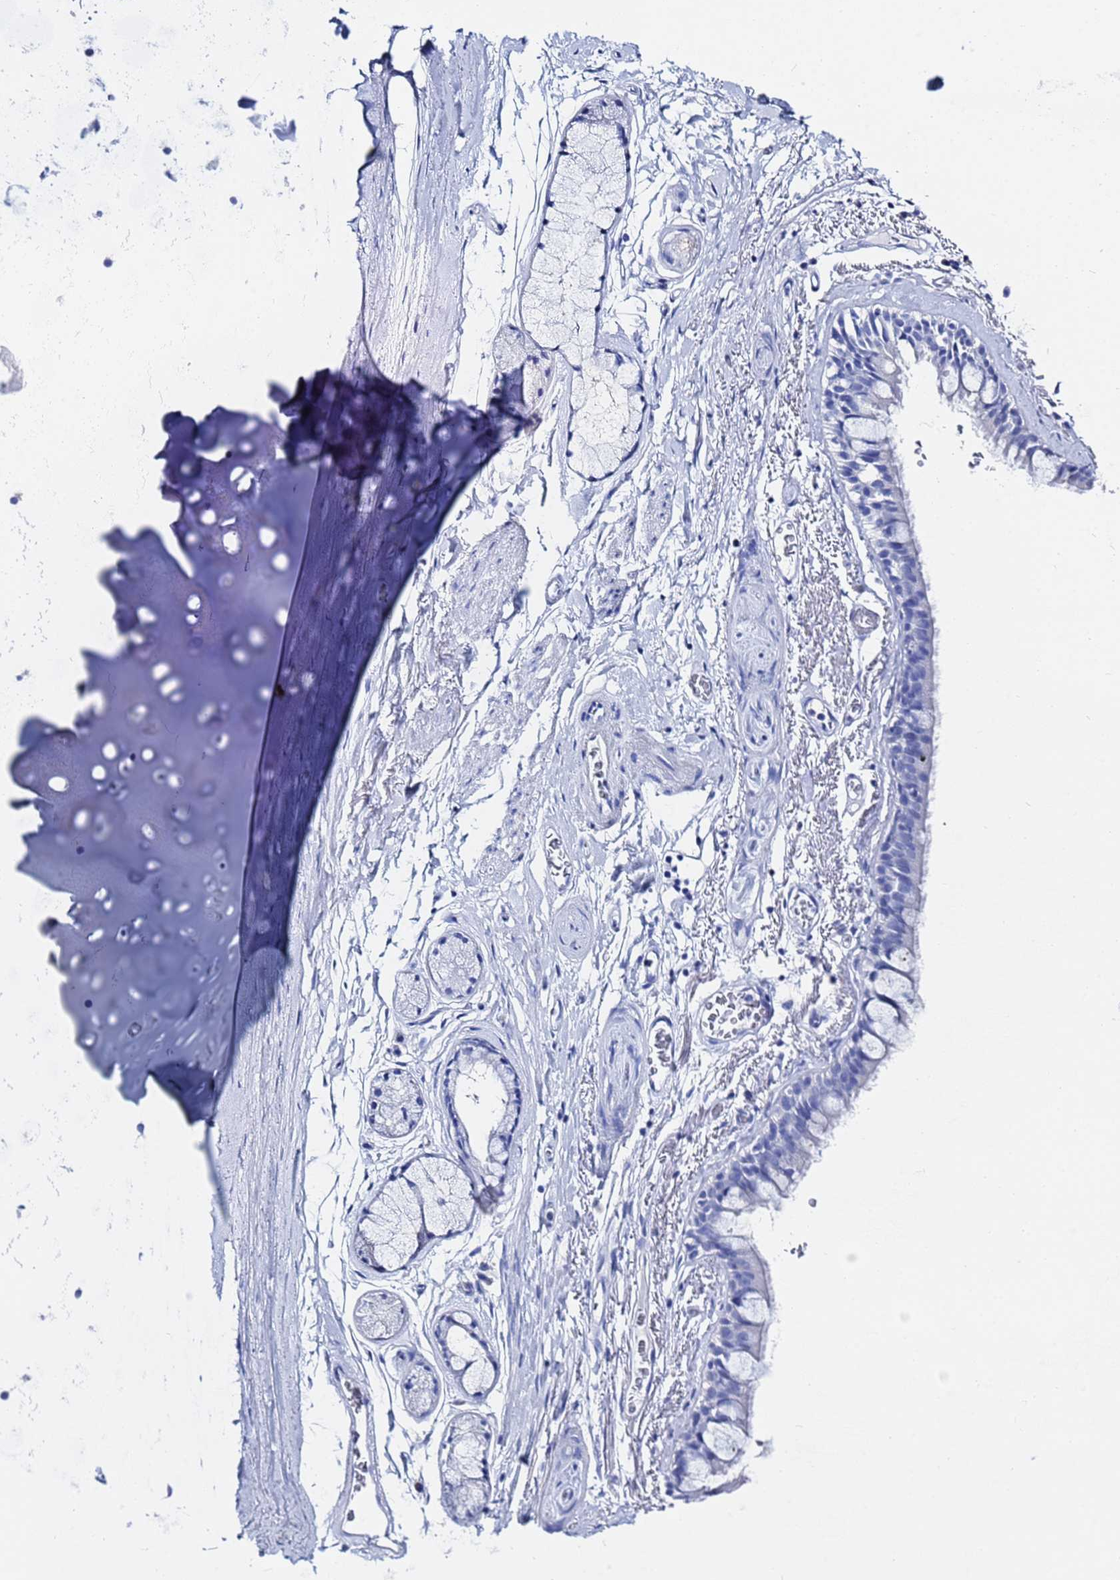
{"staining": {"intensity": "negative", "quantity": "none", "location": "none"}, "tissue": "adipose tissue", "cell_type": "Adipocytes", "image_type": "normal", "snomed": [{"axis": "morphology", "description": "Normal tissue, NOS"}, {"axis": "topography", "description": "Lymph node"}, {"axis": "topography", "description": "Bronchus"}], "caption": "Immunohistochemical staining of normal adipose tissue shows no significant staining in adipocytes. (DAB immunohistochemistry (IHC) with hematoxylin counter stain).", "gene": "GGT1", "patient": {"sex": "male", "age": 63}}